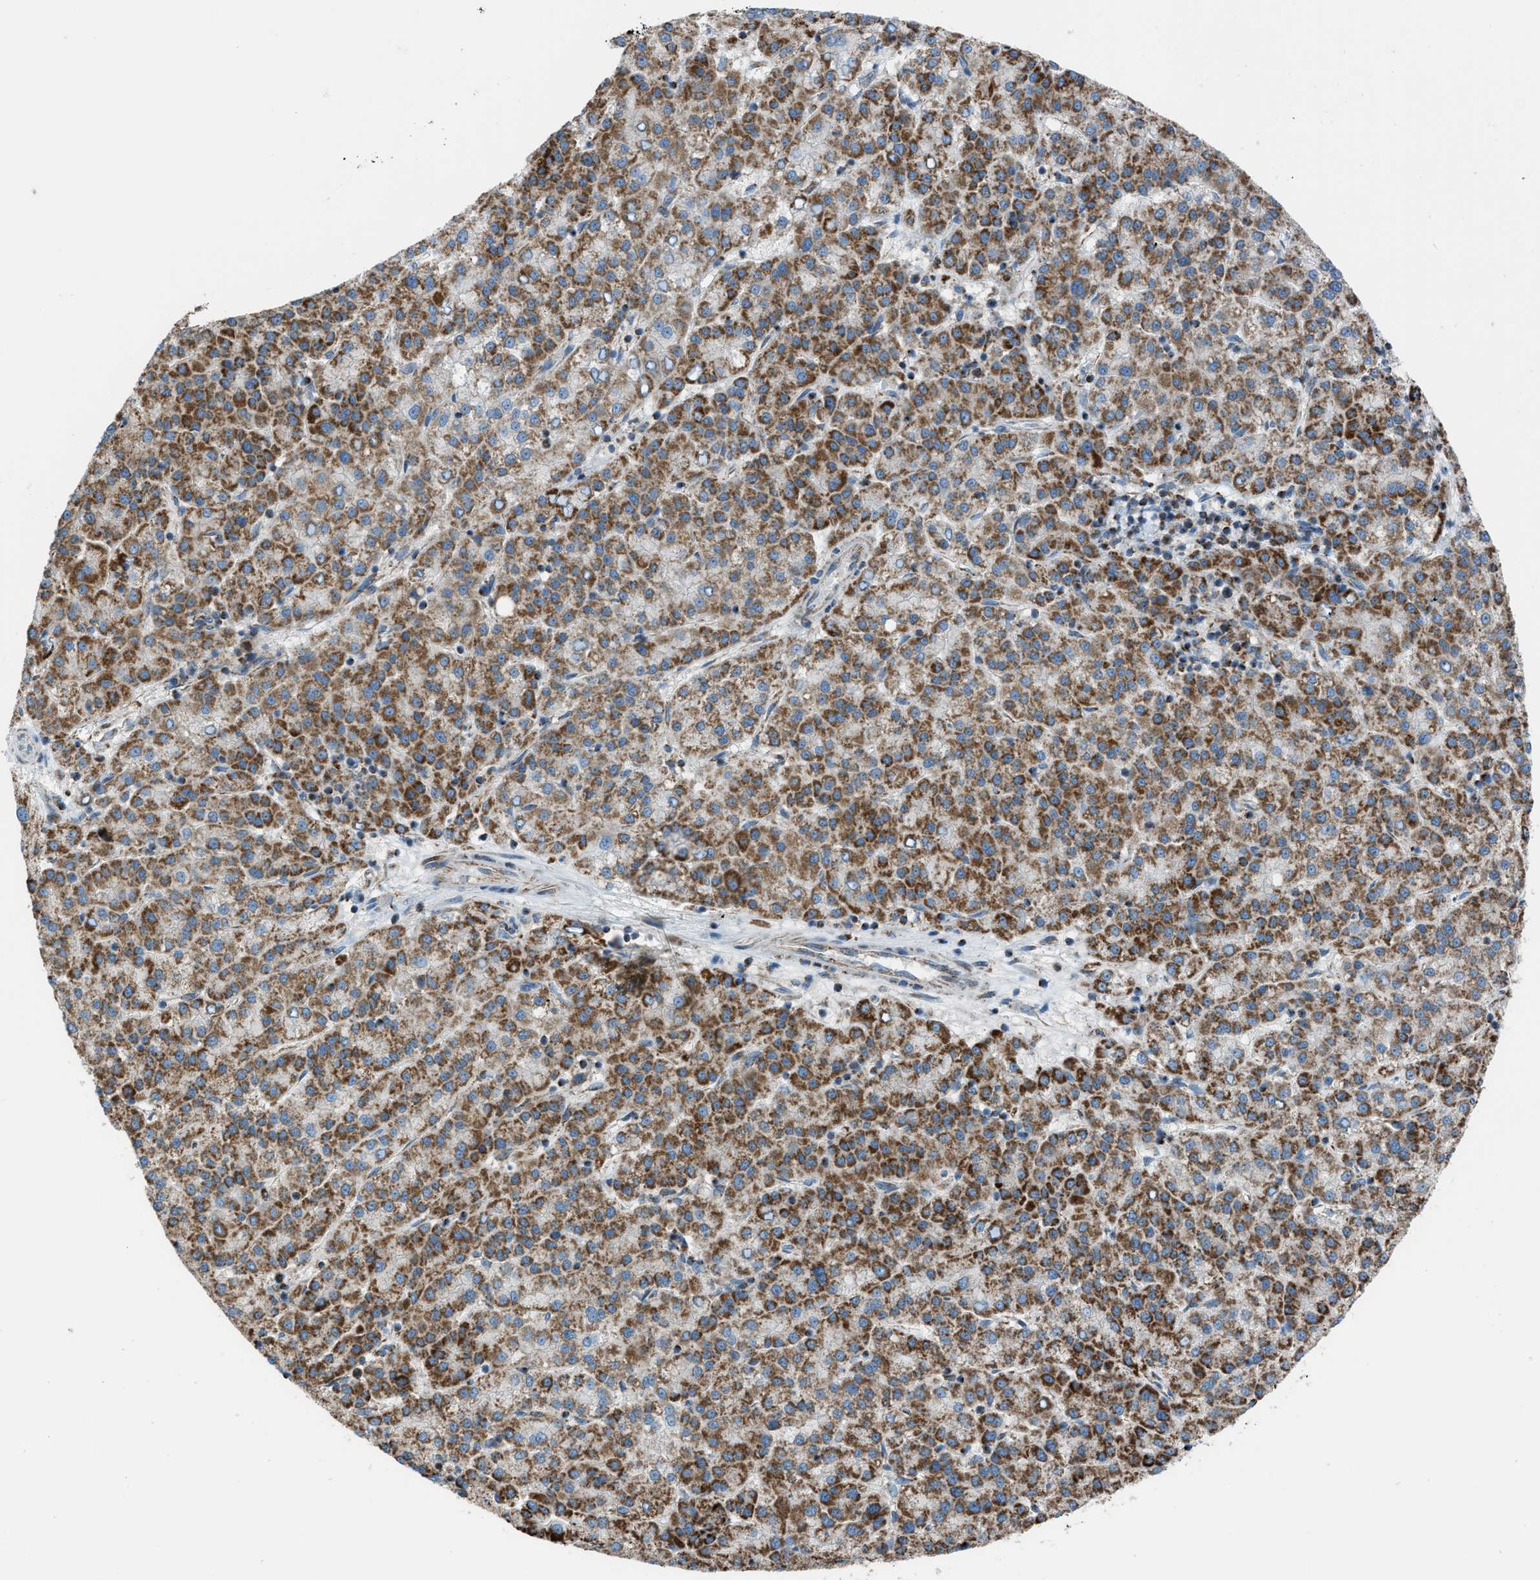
{"staining": {"intensity": "strong", "quantity": ">75%", "location": "cytoplasmic/membranous"}, "tissue": "liver cancer", "cell_type": "Tumor cells", "image_type": "cancer", "snomed": [{"axis": "morphology", "description": "Carcinoma, Hepatocellular, NOS"}, {"axis": "topography", "description": "Liver"}], "caption": "Immunohistochemical staining of human hepatocellular carcinoma (liver) displays high levels of strong cytoplasmic/membranous positivity in about >75% of tumor cells.", "gene": "SRM", "patient": {"sex": "female", "age": 58}}